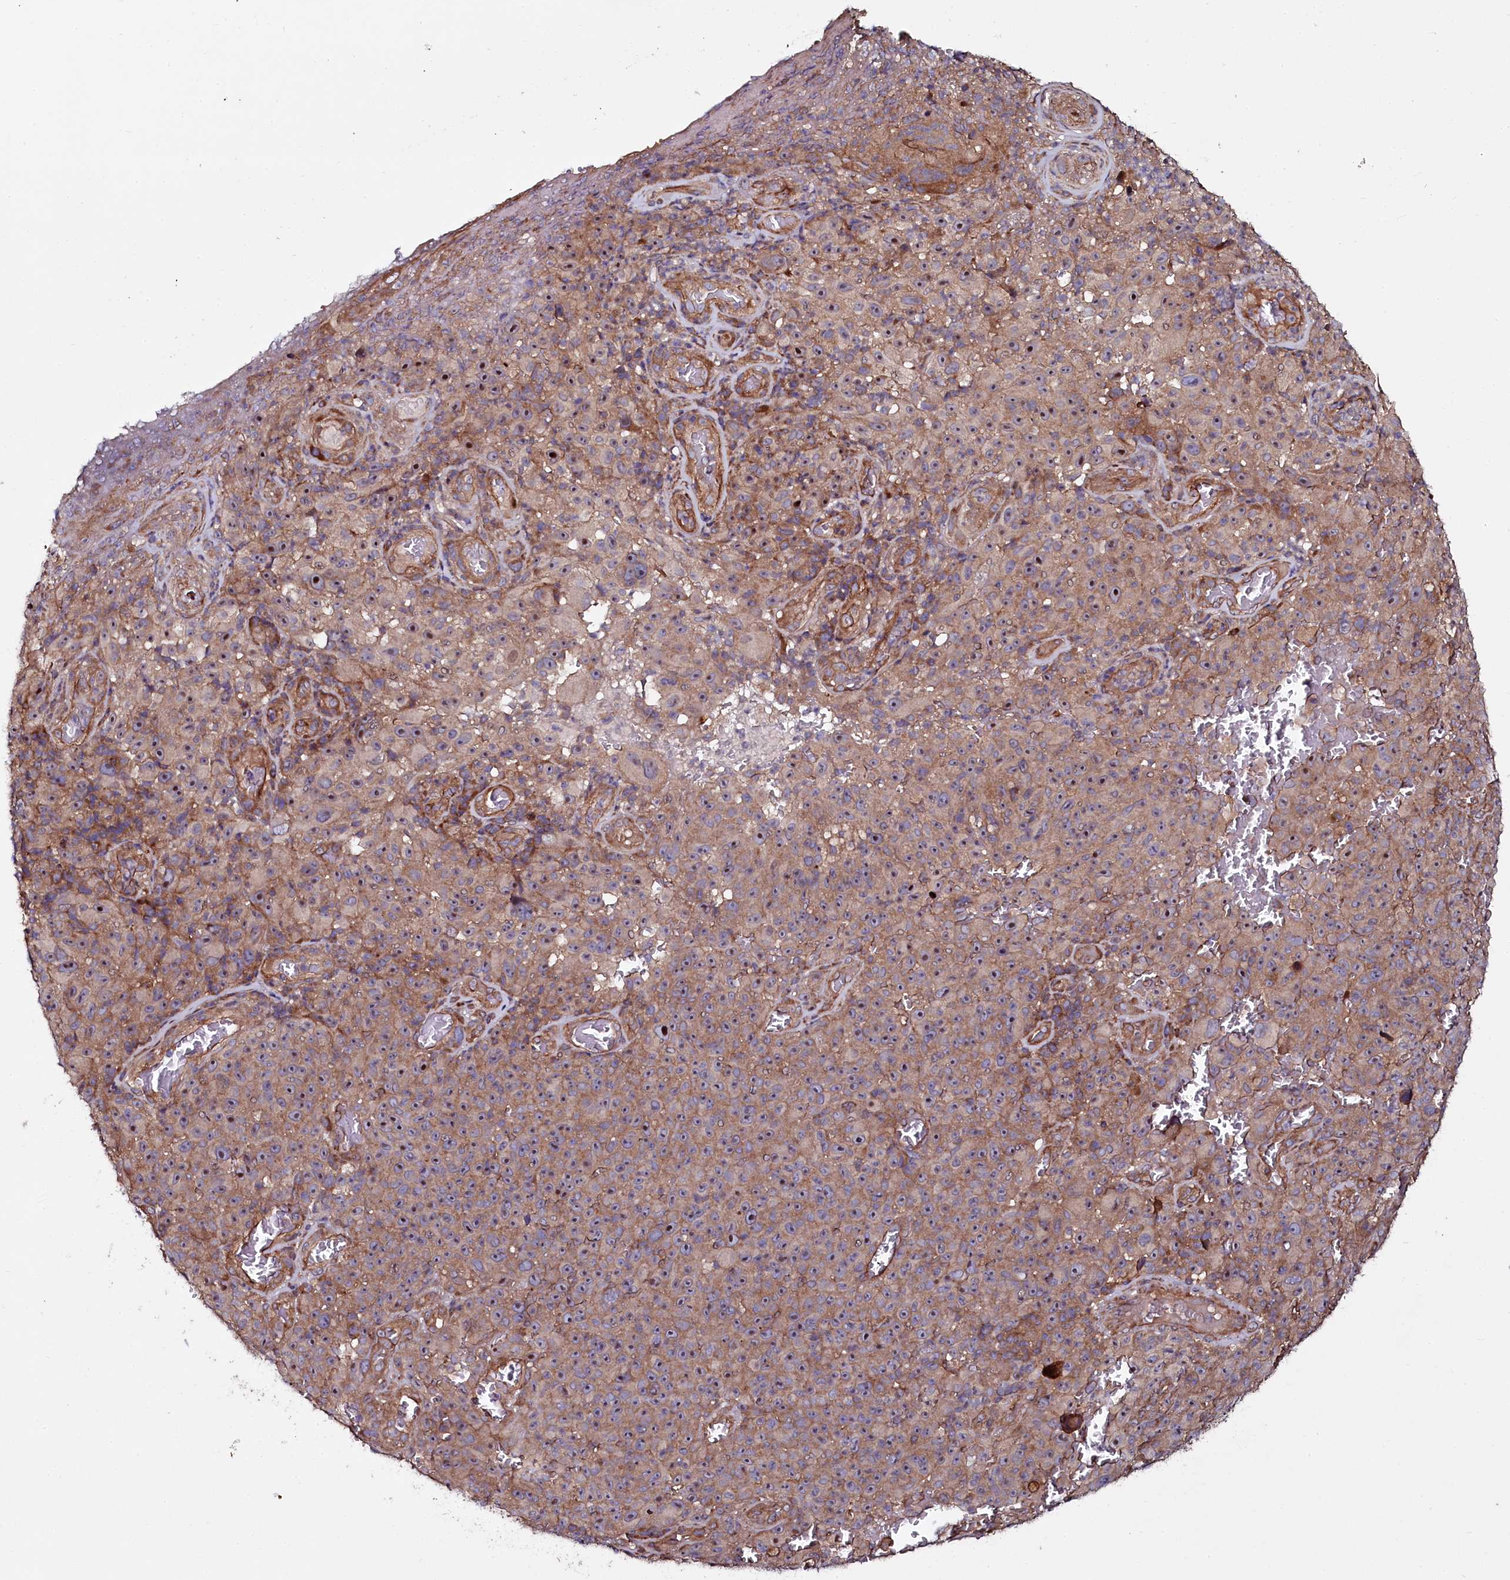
{"staining": {"intensity": "moderate", "quantity": ">75%", "location": "cytoplasmic/membranous"}, "tissue": "melanoma", "cell_type": "Tumor cells", "image_type": "cancer", "snomed": [{"axis": "morphology", "description": "Malignant melanoma, NOS"}, {"axis": "topography", "description": "Skin"}], "caption": "Protein analysis of melanoma tissue exhibits moderate cytoplasmic/membranous staining in about >75% of tumor cells. (DAB = brown stain, brightfield microscopy at high magnification).", "gene": "USPL1", "patient": {"sex": "female", "age": 82}}